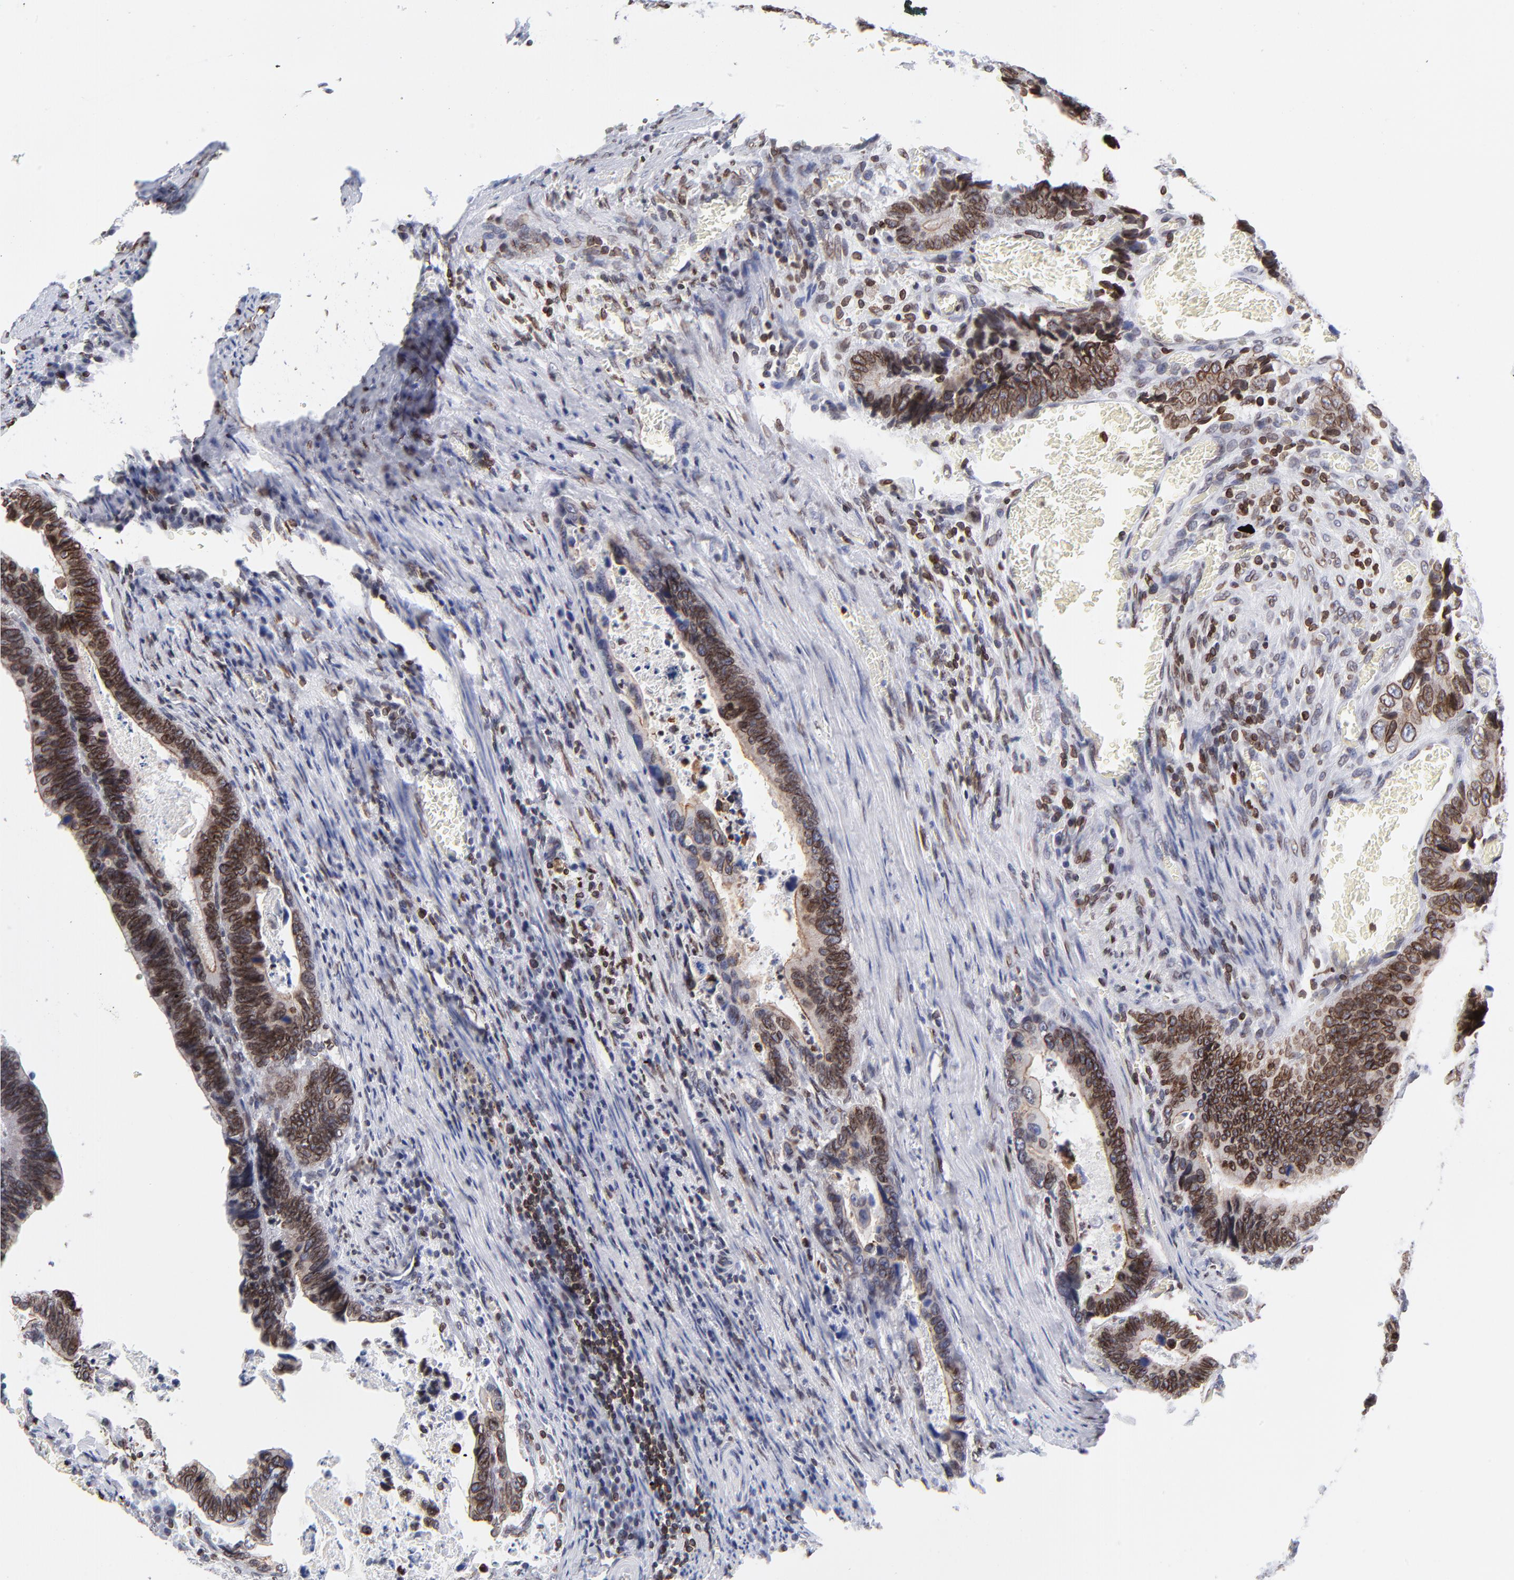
{"staining": {"intensity": "strong", "quantity": ">75%", "location": "cytoplasmic/membranous,nuclear"}, "tissue": "colorectal cancer", "cell_type": "Tumor cells", "image_type": "cancer", "snomed": [{"axis": "morphology", "description": "Adenocarcinoma, NOS"}, {"axis": "topography", "description": "Colon"}], "caption": "This micrograph reveals immunohistochemistry (IHC) staining of human adenocarcinoma (colorectal), with high strong cytoplasmic/membranous and nuclear expression in approximately >75% of tumor cells.", "gene": "THAP7", "patient": {"sex": "male", "age": 72}}